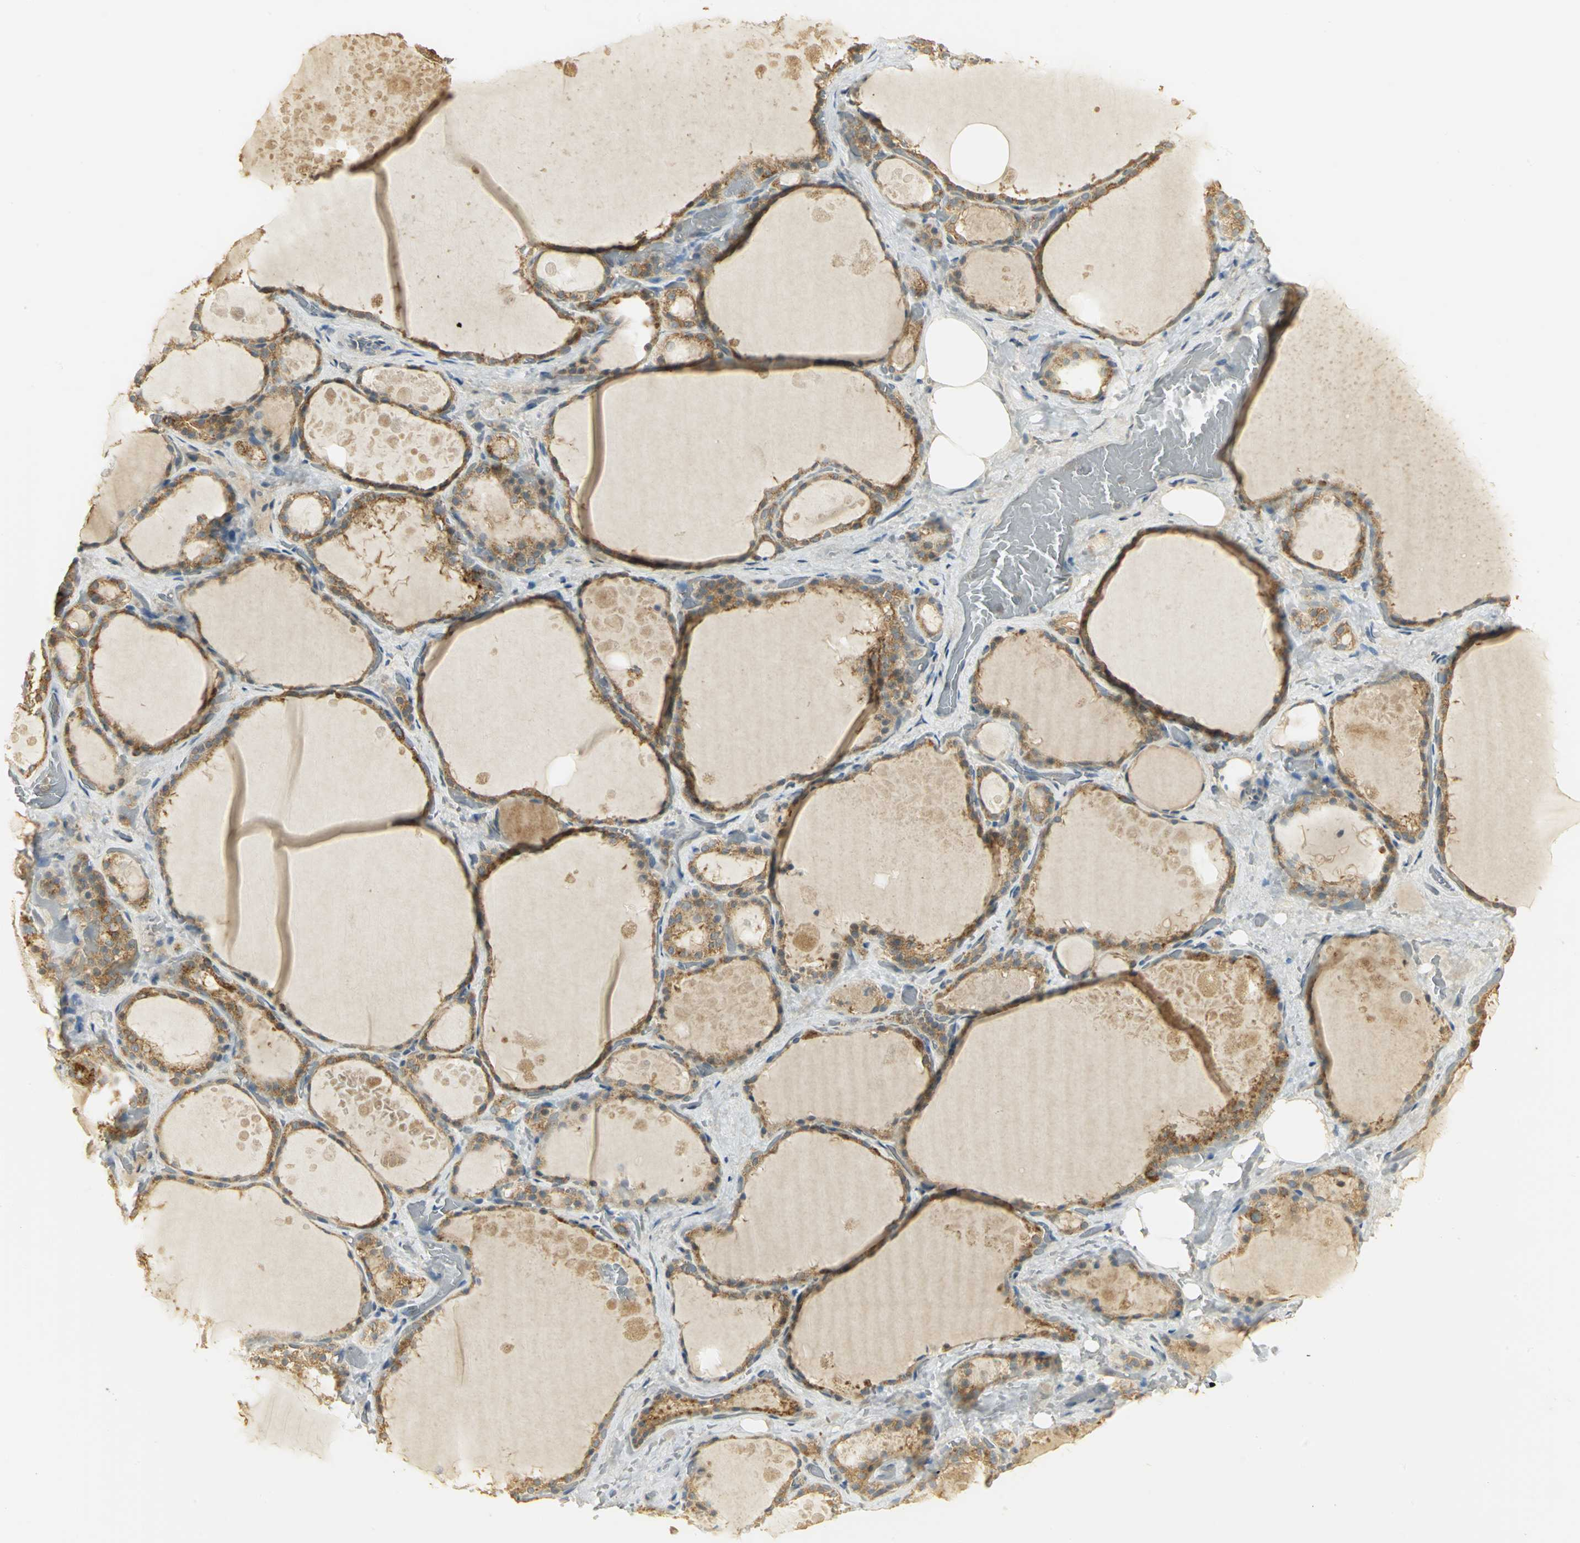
{"staining": {"intensity": "moderate", "quantity": ">75%", "location": "cytoplasmic/membranous"}, "tissue": "thyroid gland", "cell_type": "Glandular cells", "image_type": "normal", "snomed": [{"axis": "morphology", "description": "Normal tissue, NOS"}, {"axis": "topography", "description": "Thyroid gland"}], "caption": "Immunohistochemistry micrograph of normal human thyroid gland stained for a protein (brown), which exhibits medium levels of moderate cytoplasmic/membranous expression in approximately >75% of glandular cells.", "gene": "RARS1", "patient": {"sex": "male", "age": 61}}